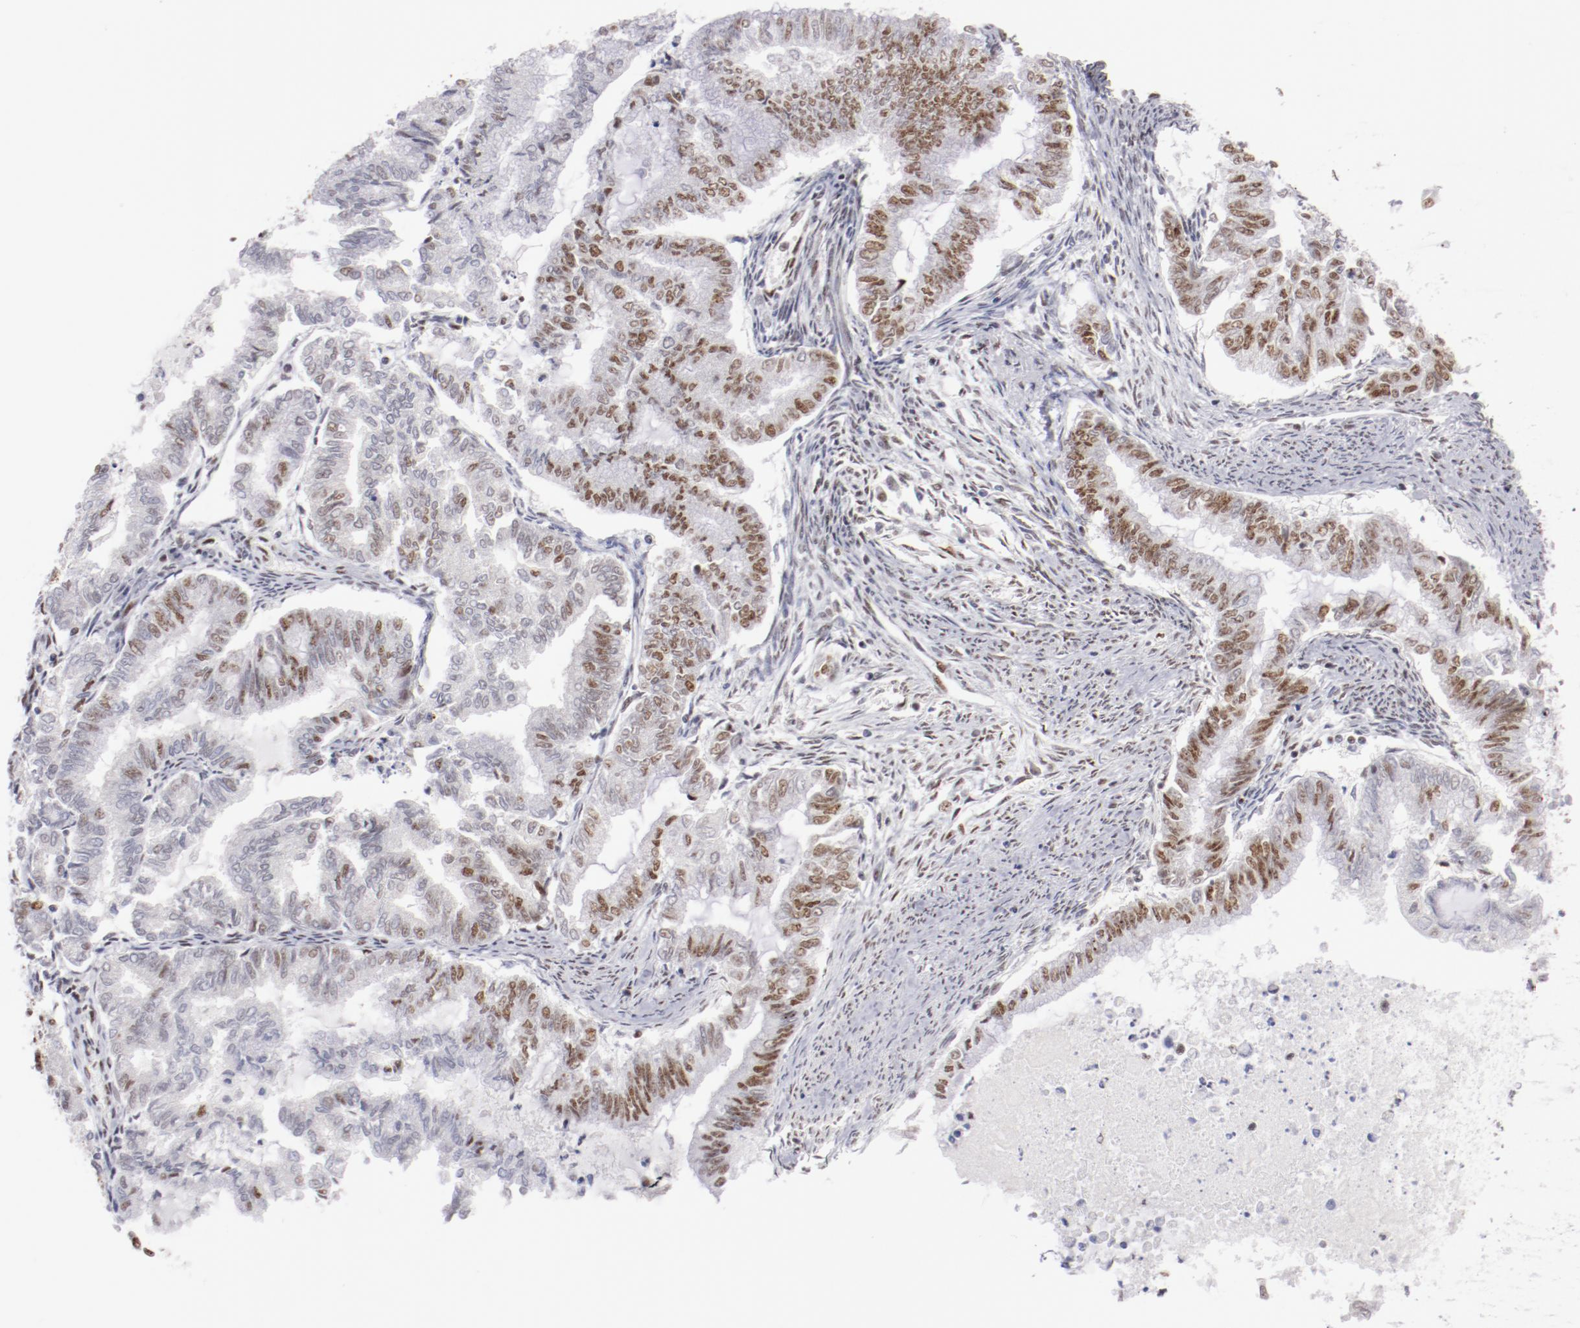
{"staining": {"intensity": "moderate", "quantity": "25%-75%", "location": "nuclear"}, "tissue": "endometrial cancer", "cell_type": "Tumor cells", "image_type": "cancer", "snomed": [{"axis": "morphology", "description": "Adenocarcinoma, NOS"}, {"axis": "topography", "description": "Endometrium"}], "caption": "Protein expression analysis of adenocarcinoma (endometrial) reveals moderate nuclear expression in about 25%-75% of tumor cells.", "gene": "TFAP4", "patient": {"sex": "female", "age": 79}}